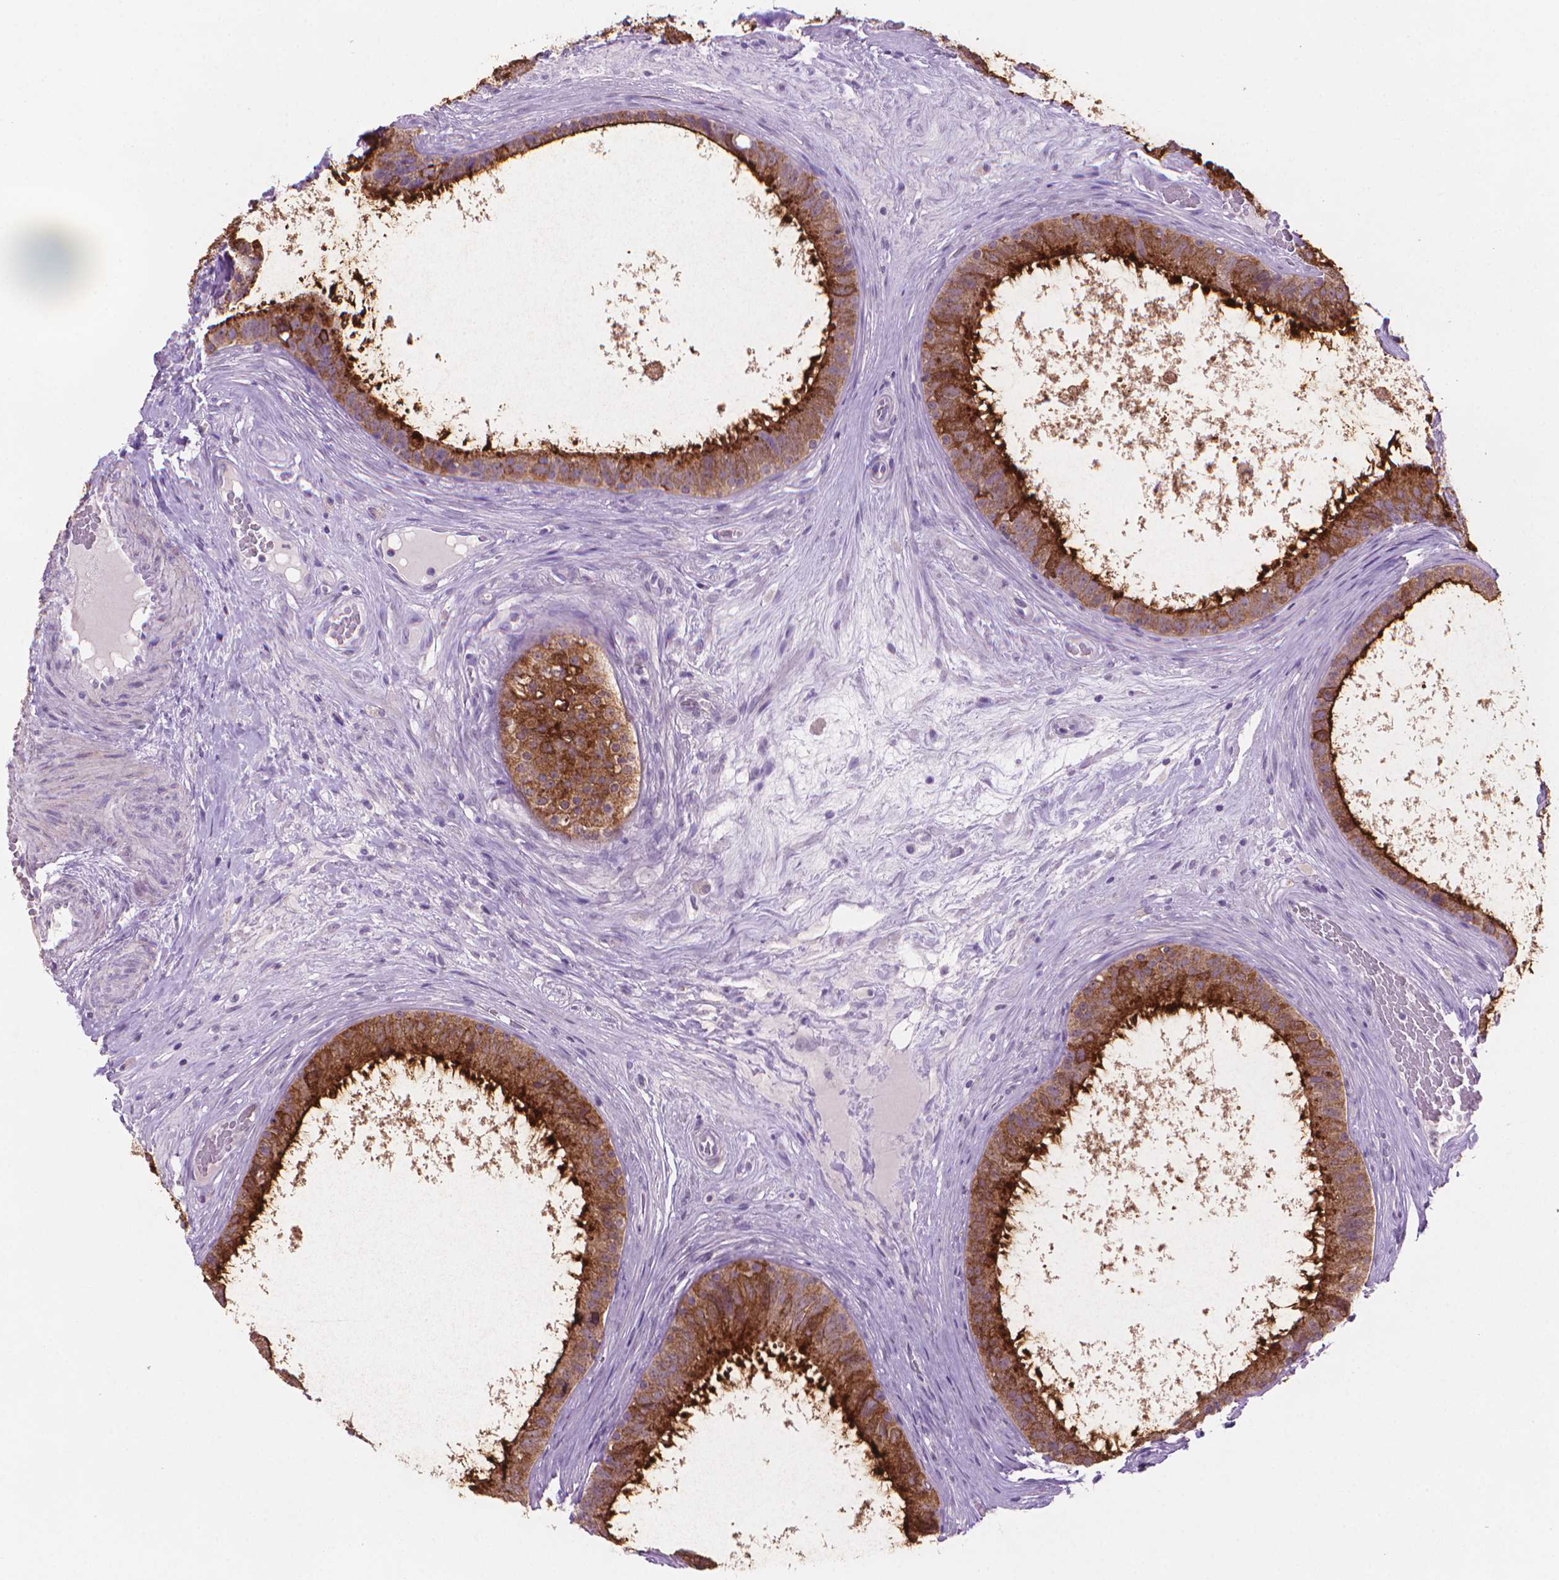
{"staining": {"intensity": "strong", "quantity": "25%-75%", "location": "cytoplasmic/membranous"}, "tissue": "epididymis", "cell_type": "Glandular cells", "image_type": "normal", "snomed": [{"axis": "morphology", "description": "Normal tissue, NOS"}, {"axis": "topography", "description": "Epididymis"}], "caption": "This histopathology image shows normal epididymis stained with immunohistochemistry (IHC) to label a protein in brown. The cytoplasmic/membranous of glandular cells show strong positivity for the protein. Nuclei are counter-stained blue.", "gene": "MUC1", "patient": {"sex": "male", "age": 59}}